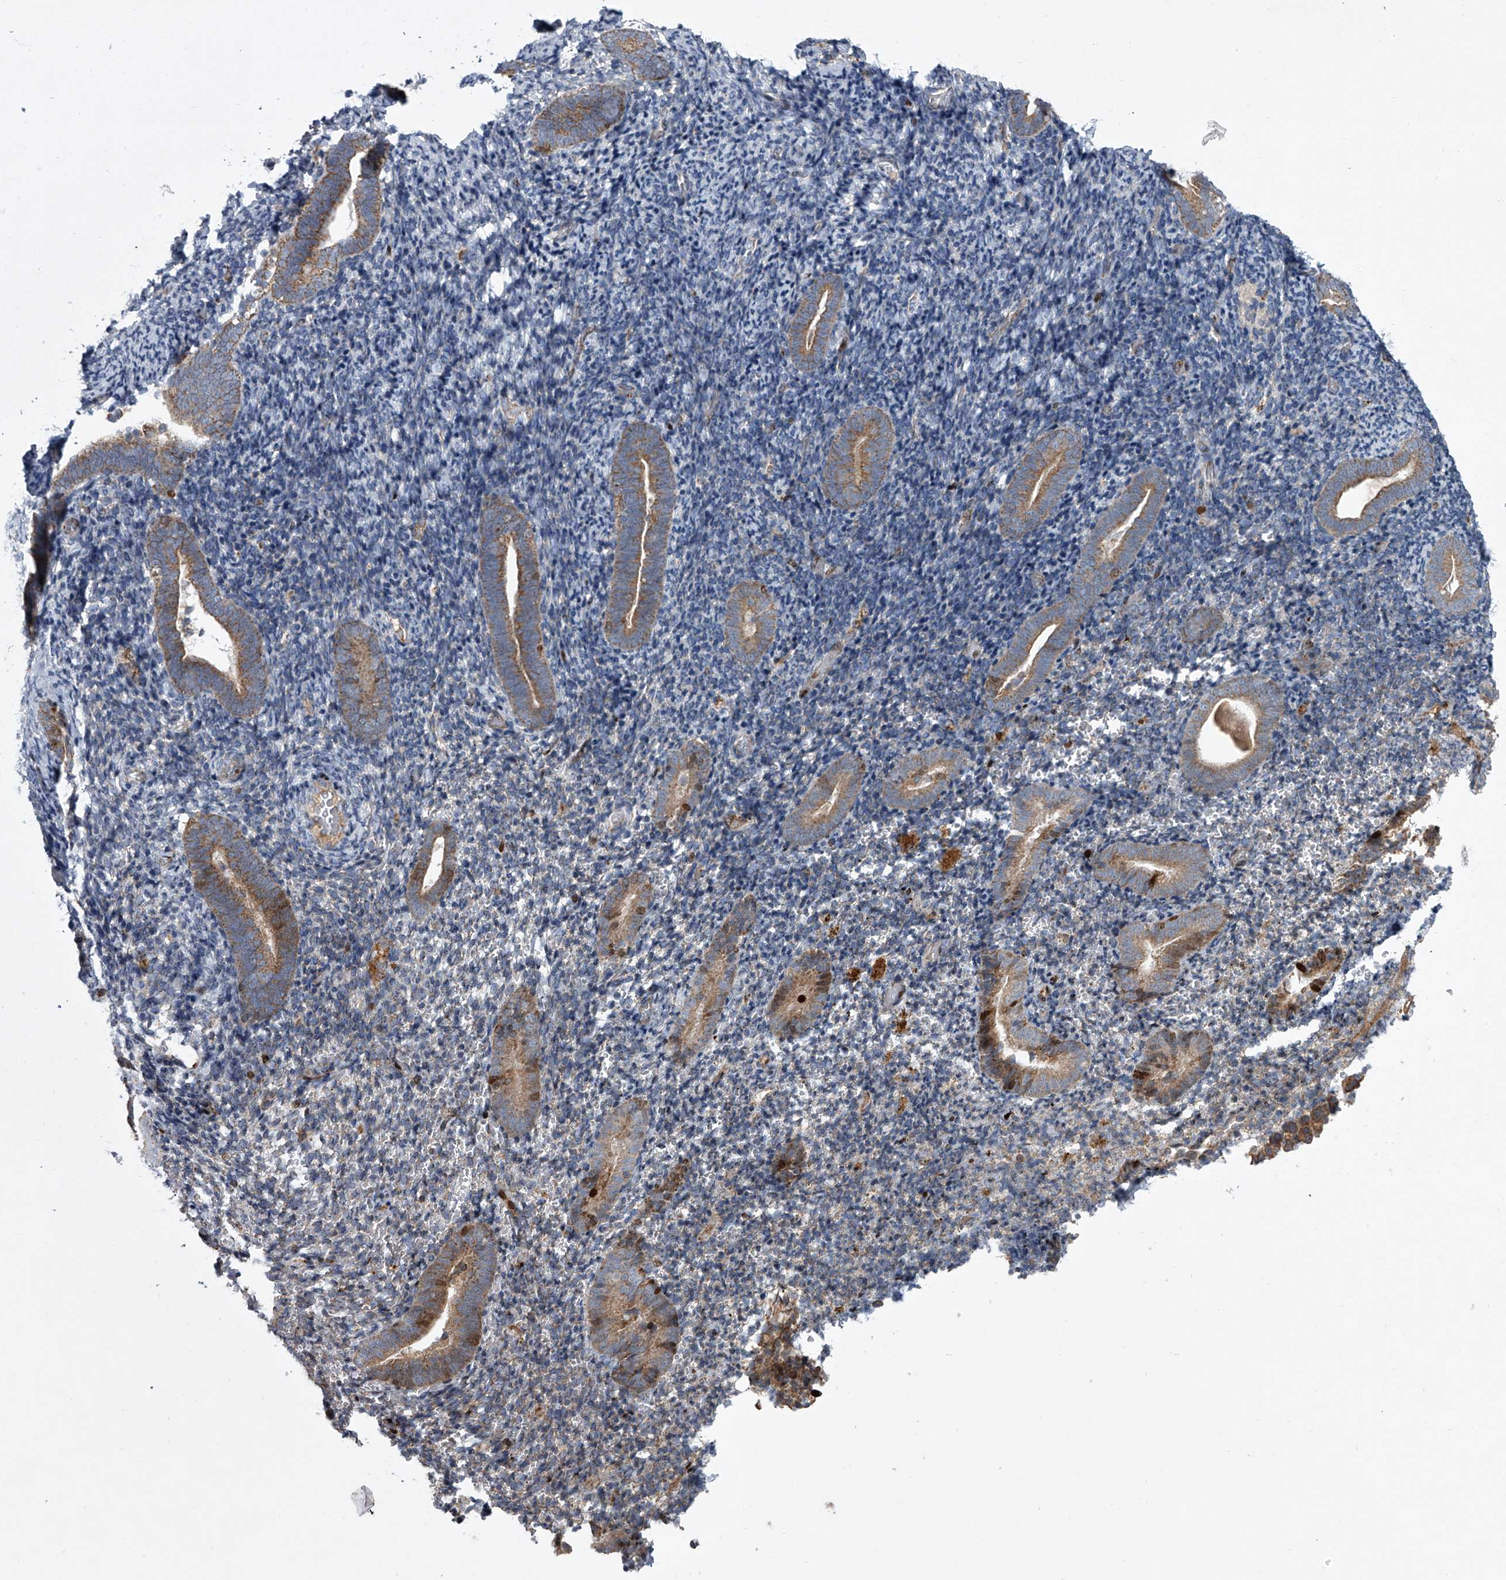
{"staining": {"intensity": "negative", "quantity": "none", "location": "none"}, "tissue": "endometrium", "cell_type": "Cells in endometrial stroma", "image_type": "normal", "snomed": [{"axis": "morphology", "description": "Normal tissue, NOS"}, {"axis": "topography", "description": "Endometrium"}], "caption": "A photomicrograph of human endometrium is negative for staining in cells in endometrial stroma. (Stains: DAB immunohistochemistry with hematoxylin counter stain, Microscopy: brightfield microscopy at high magnification).", "gene": "STRADA", "patient": {"sex": "female", "age": 51}}